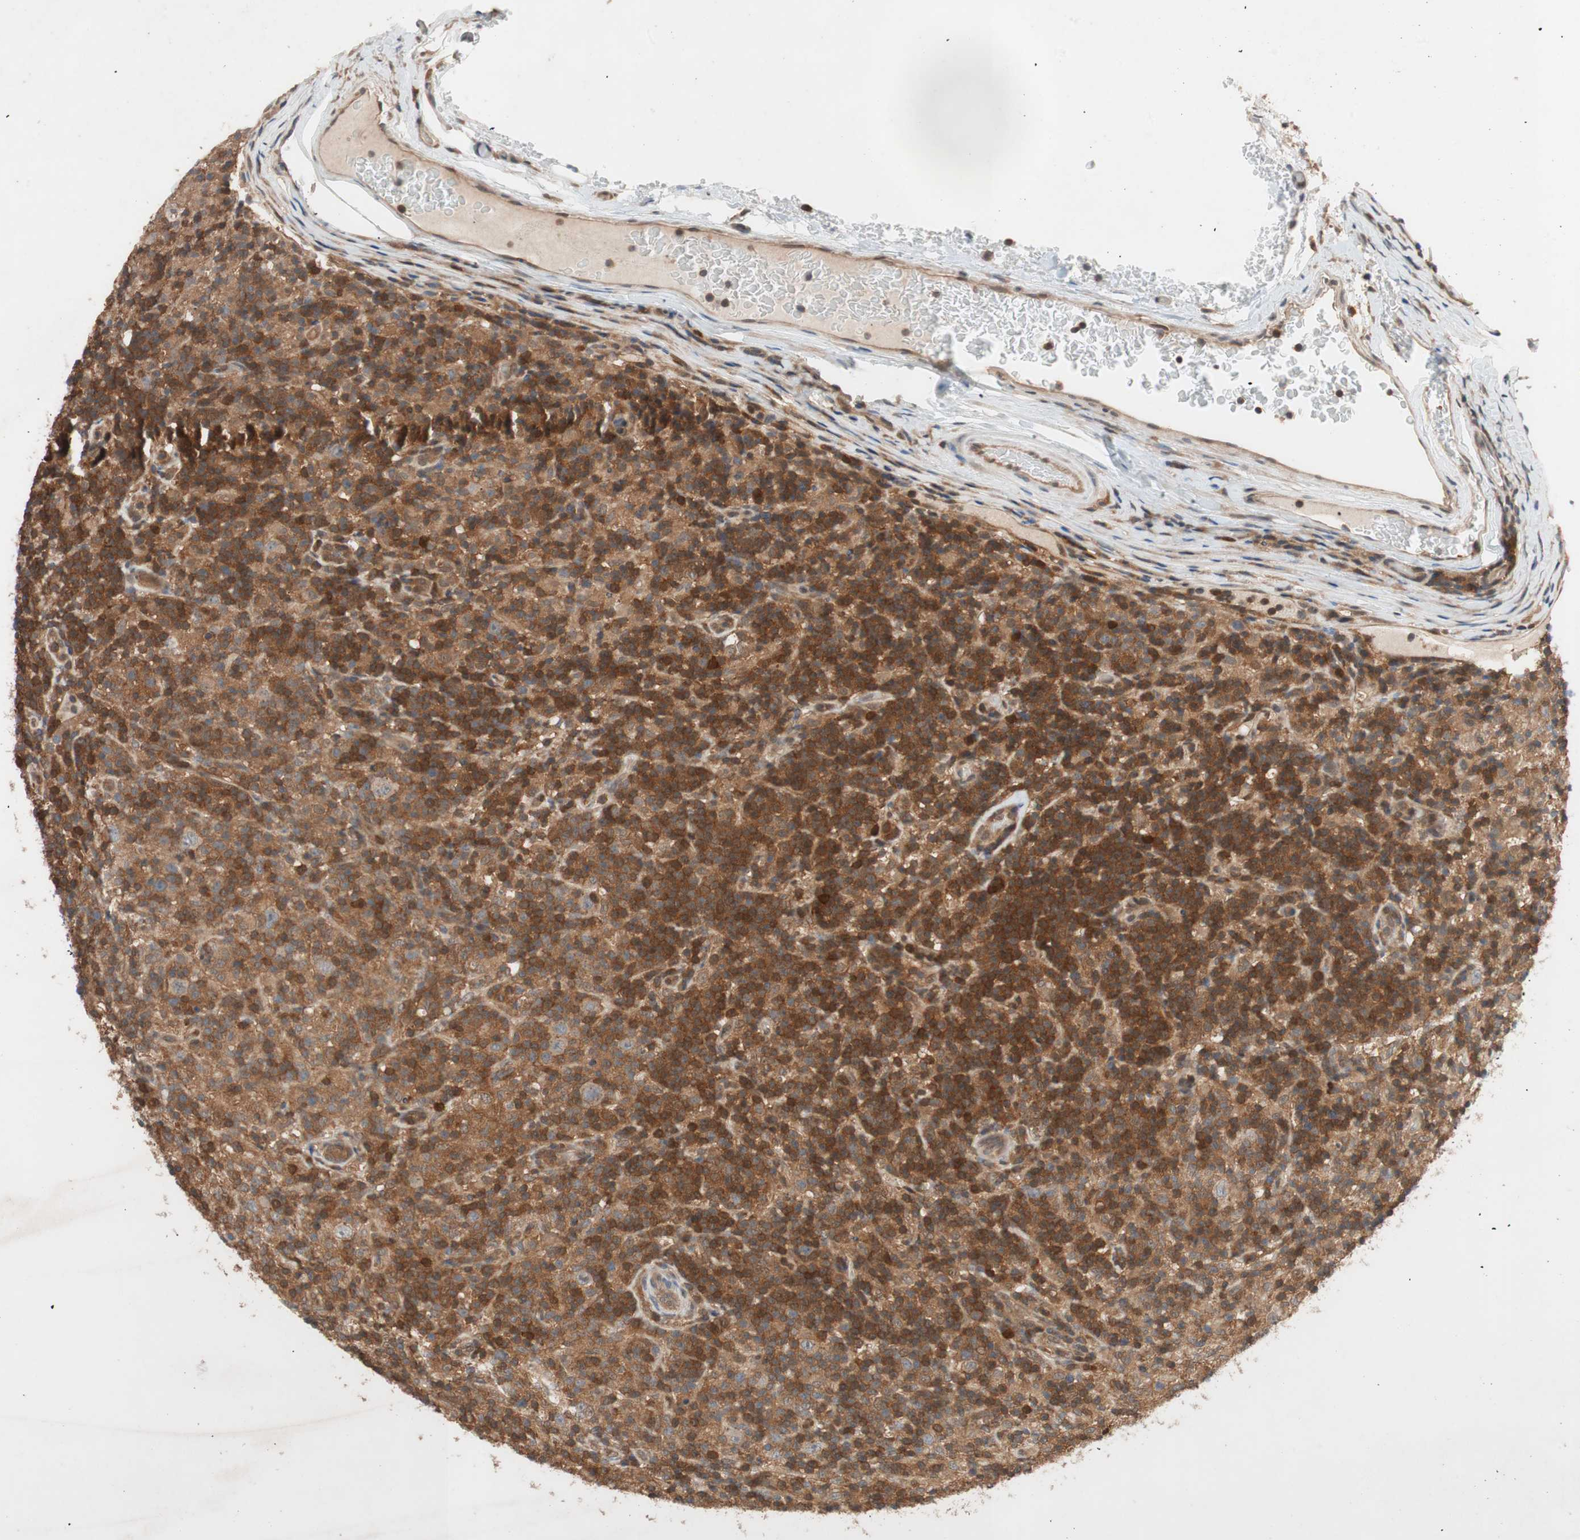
{"staining": {"intensity": "strong", "quantity": ">75%", "location": "cytoplasmic/membranous"}, "tissue": "lymphoma", "cell_type": "Tumor cells", "image_type": "cancer", "snomed": [{"axis": "morphology", "description": "Hodgkin's disease, NOS"}, {"axis": "topography", "description": "Lymph node"}], "caption": "Protein staining of Hodgkin's disease tissue displays strong cytoplasmic/membranous expression in approximately >75% of tumor cells.", "gene": "GALT", "patient": {"sex": "male", "age": 70}}